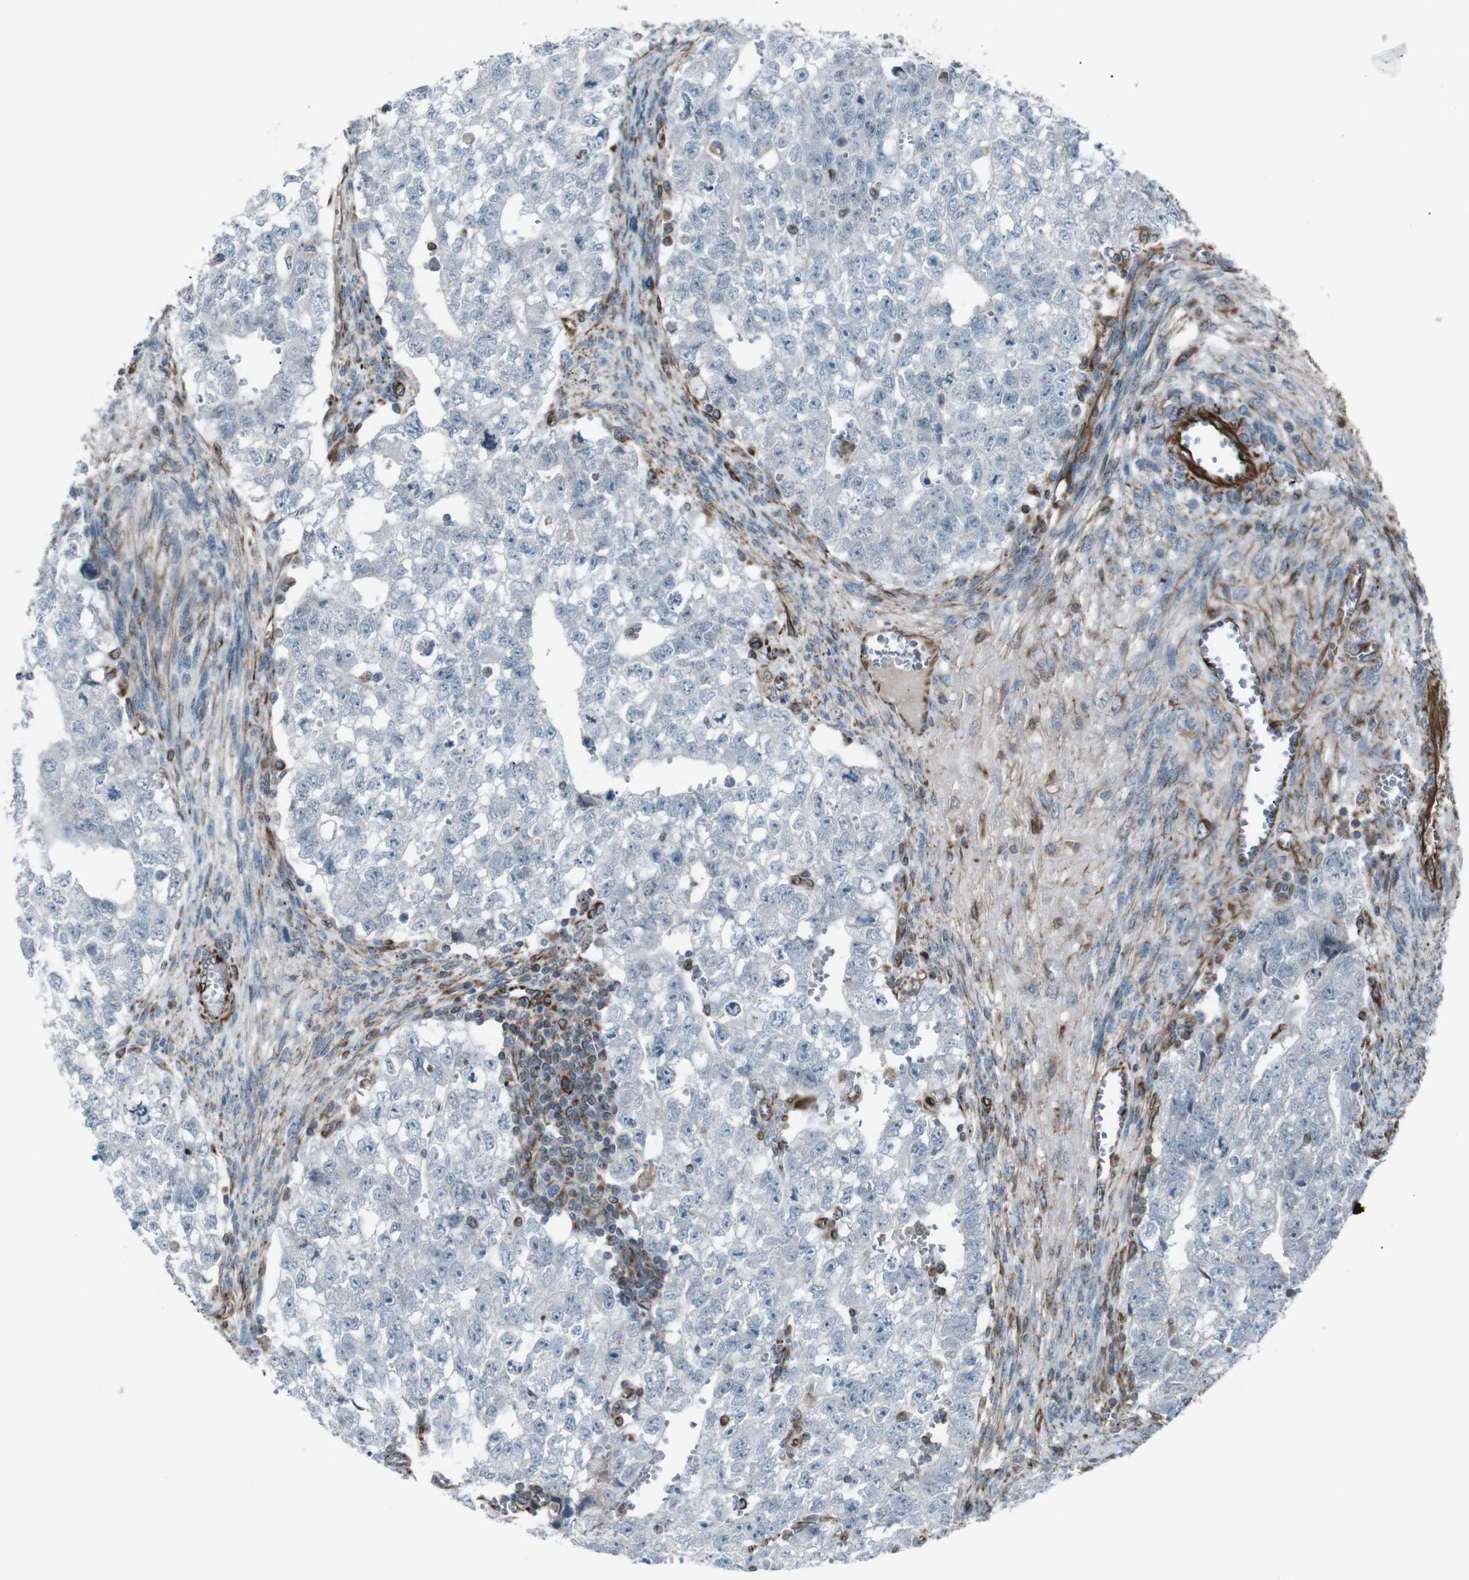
{"staining": {"intensity": "negative", "quantity": "none", "location": "none"}, "tissue": "testis cancer", "cell_type": "Tumor cells", "image_type": "cancer", "snomed": [{"axis": "morphology", "description": "Seminoma, NOS"}, {"axis": "morphology", "description": "Carcinoma, Embryonal, NOS"}, {"axis": "topography", "description": "Testis"}], "caption": "Immunohistochemistry (IHC) micrograph of embryonal carcinoma (testis) stained for a protein (brown), which displays no expression in tumor cells.", "gene": "TMEM141", "patient": {"sex": "male", "age": 38}}